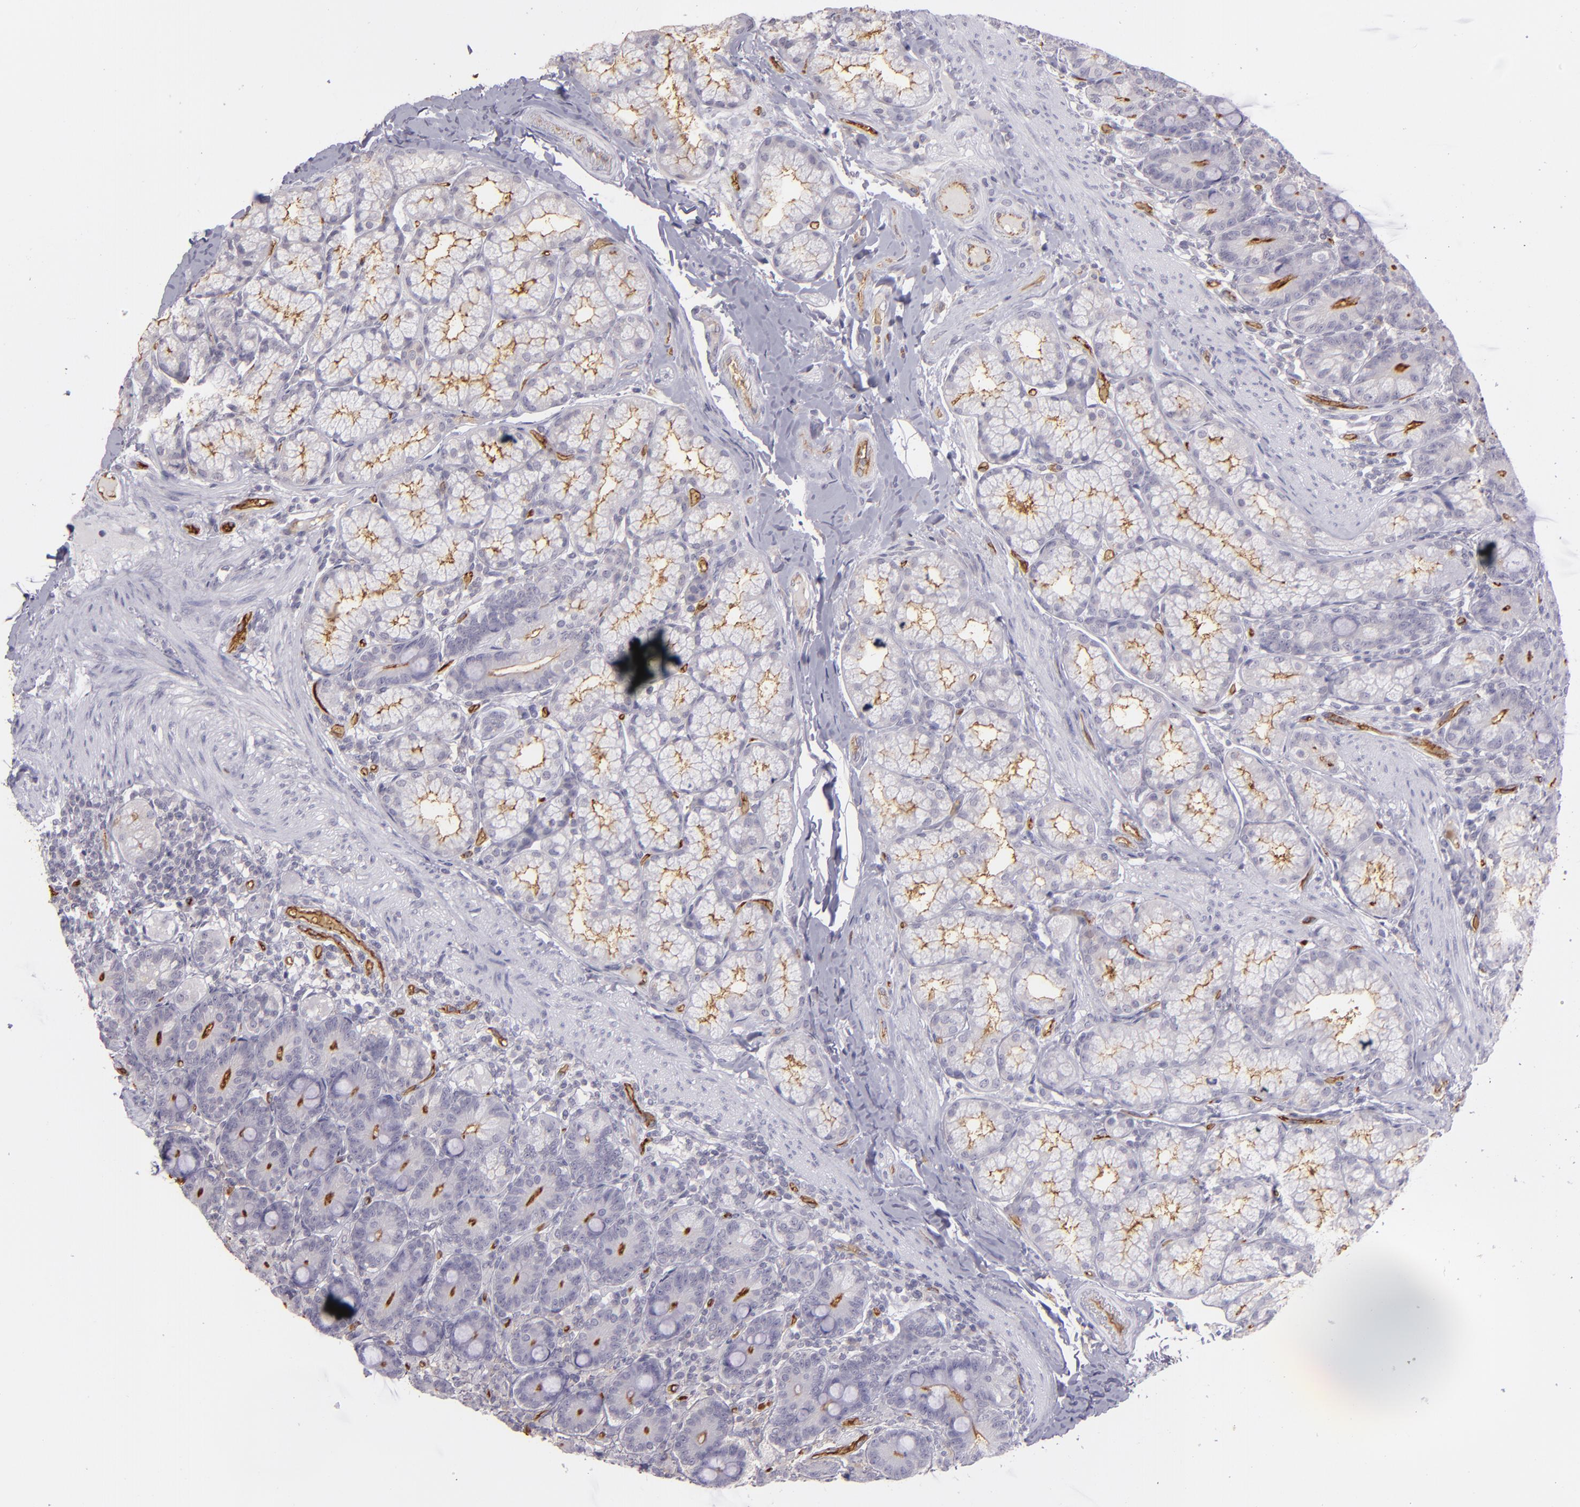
{"staining": {"intensity": "moderate", "quantity": "25%-75%", "location": "cytoplasmic/membranous"}, "tissue": "duodenum", "cell_type": "Glandular cells", "image_type": "normal", "snomed": [{"axis": "morphology", "description": "Normal tissue, NOS"}, {"axis": "topography", "description": "Duodenum"}], "caption": "Protein expression analysis of normal duodenum displays moderate cytoplasmic/membranous staining in about 25%-75% of glandular cells. (DAB = brown stain, brightfield microscopy at high magnification).", "gene": "ACE", "patient": {"sex": "female", "age": 64}}